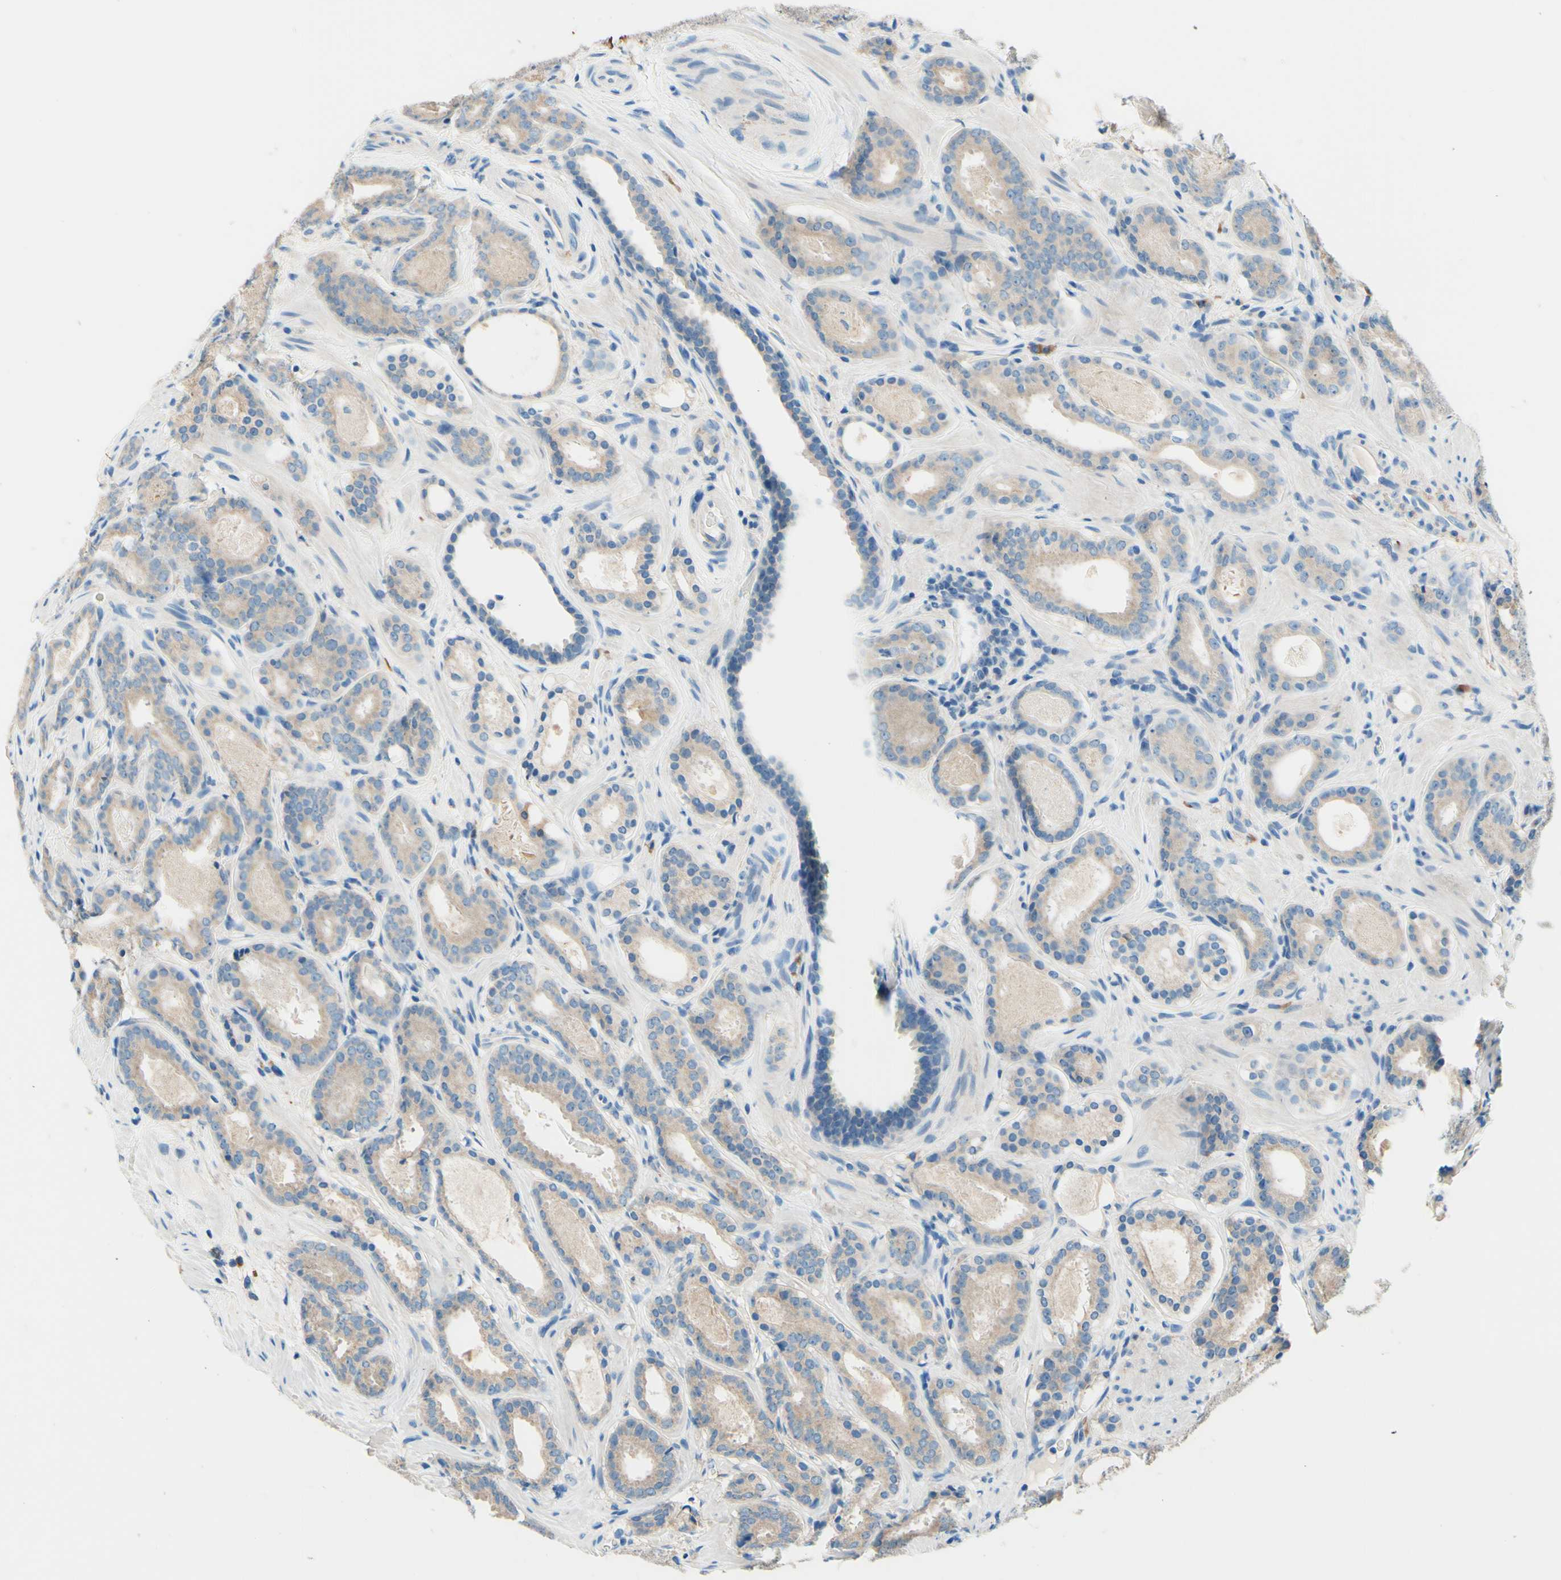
{"staining": {"intensity": "weak", "quantity": ">75%", "location": "cytoplasmic/membranous"}, "tissue": "prostate cancer", "cell_type": "Tumor cells", "image_type": "cancer", "snomed": [{"axis": "morphology", "description": "Adenocarcinoma, Low grade"}, {"axis": "topography", "description": "Prostate"}], "caption": "Tumor cells reveal low levels of weak cytoplasmic/membranous positivity in about >75% of cells in human prostate cancer (low-grade adenocarcinoma).", "gene": "PASD1", "patient": {"sex": "male", "age": 69}}